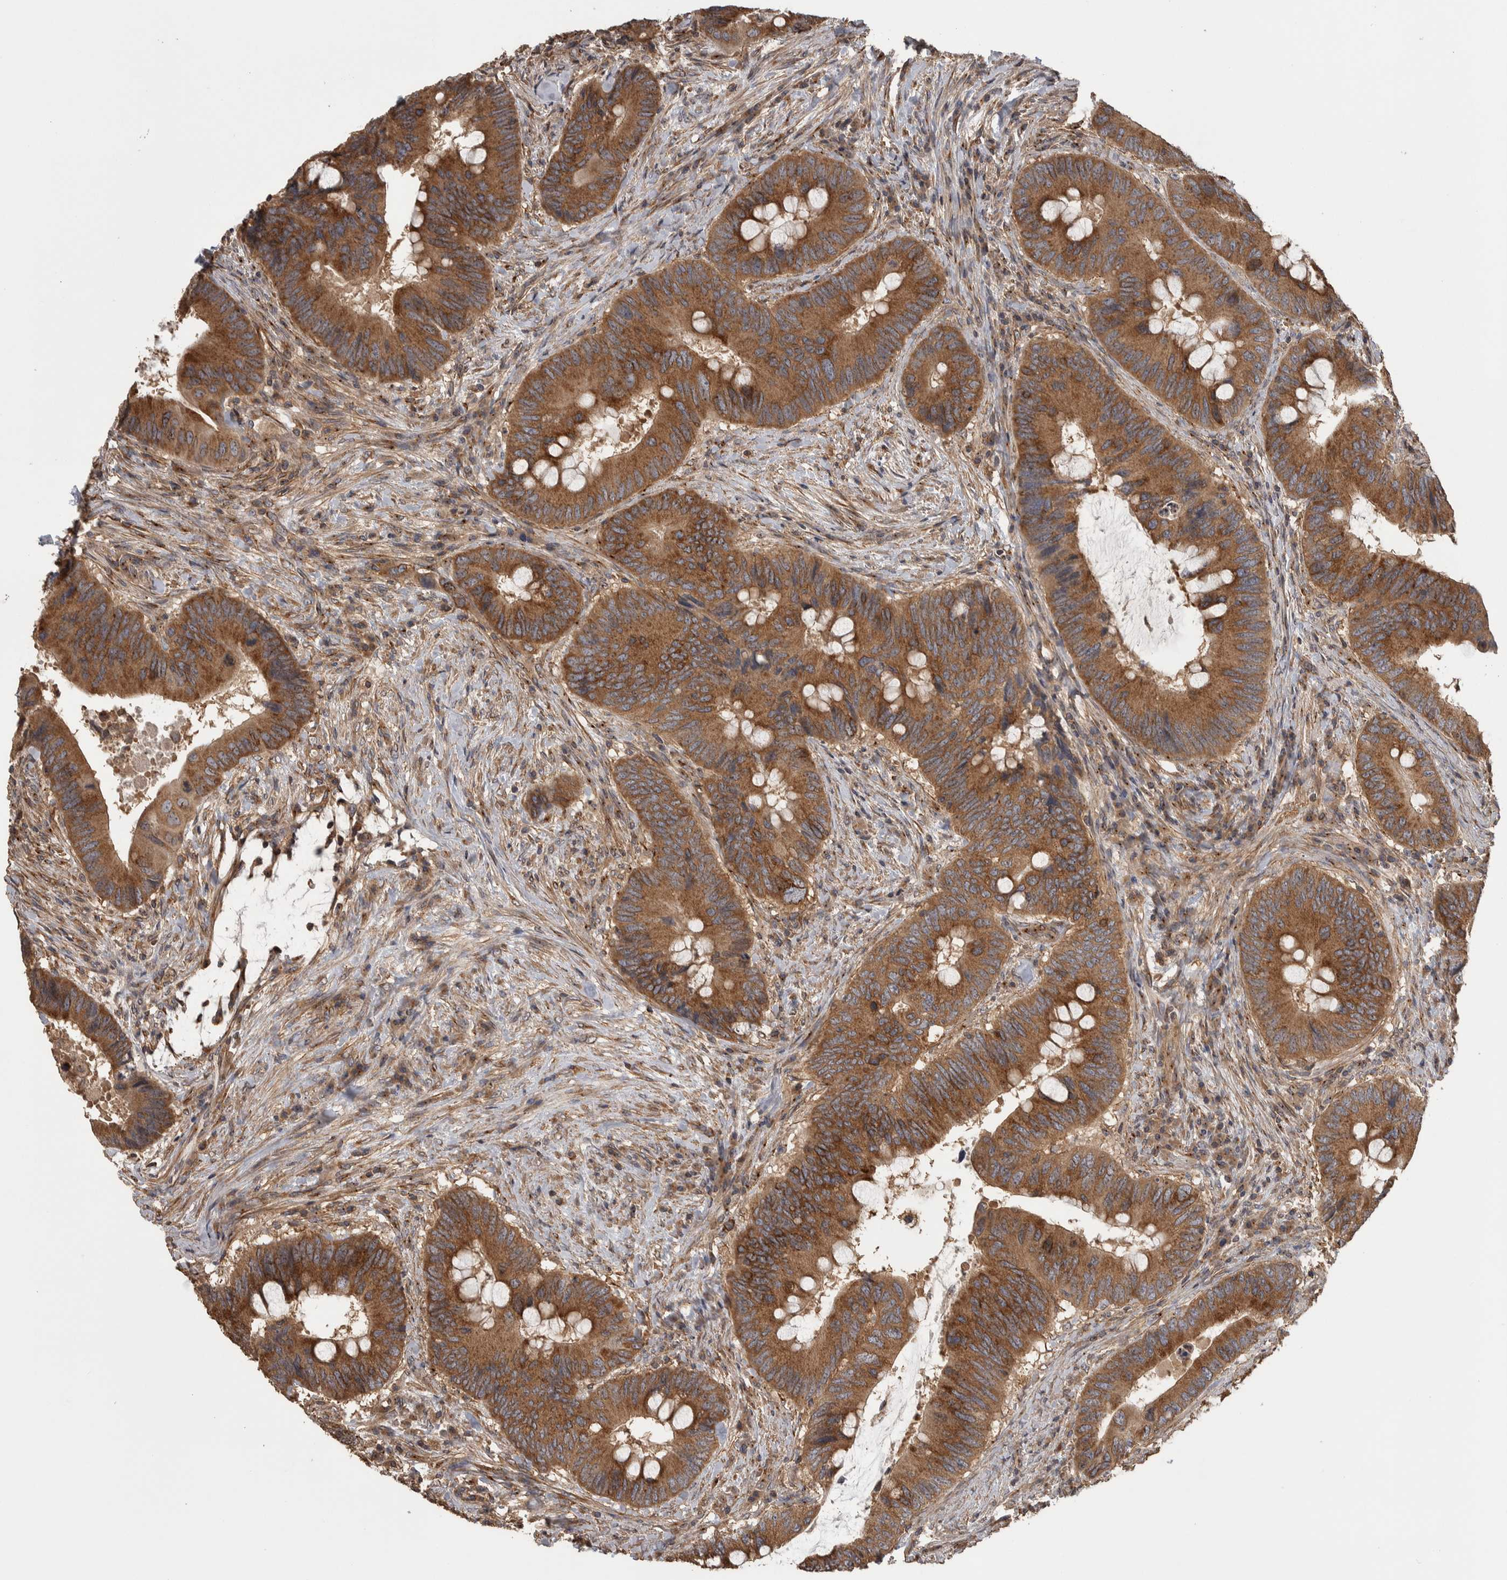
{"staining": {"intensity": "moderate", "quantity": ">75%", "location": "cytoplasmic/membranous"}, "tissue": "colorectal cancer", "cell_type": "Tumor cells", "image_type": "cancer", "snomed": [{"axis": "morphology", "description": "Adenocarcinoma, NOS"}, {"axis": "topography", "description": "Colon"}], "caption": "Moderate cytoplasmic/membranous protein positivity is present in approximately >75% of tumor cells in colorectal cancer. The protein of interest is stained brown, and the nuclei are stained in blue (DAB IHC with brightfield microscopy, high magnification).", "gene": "IFRD1", "patient": {"sex": "male", "age": 71}}